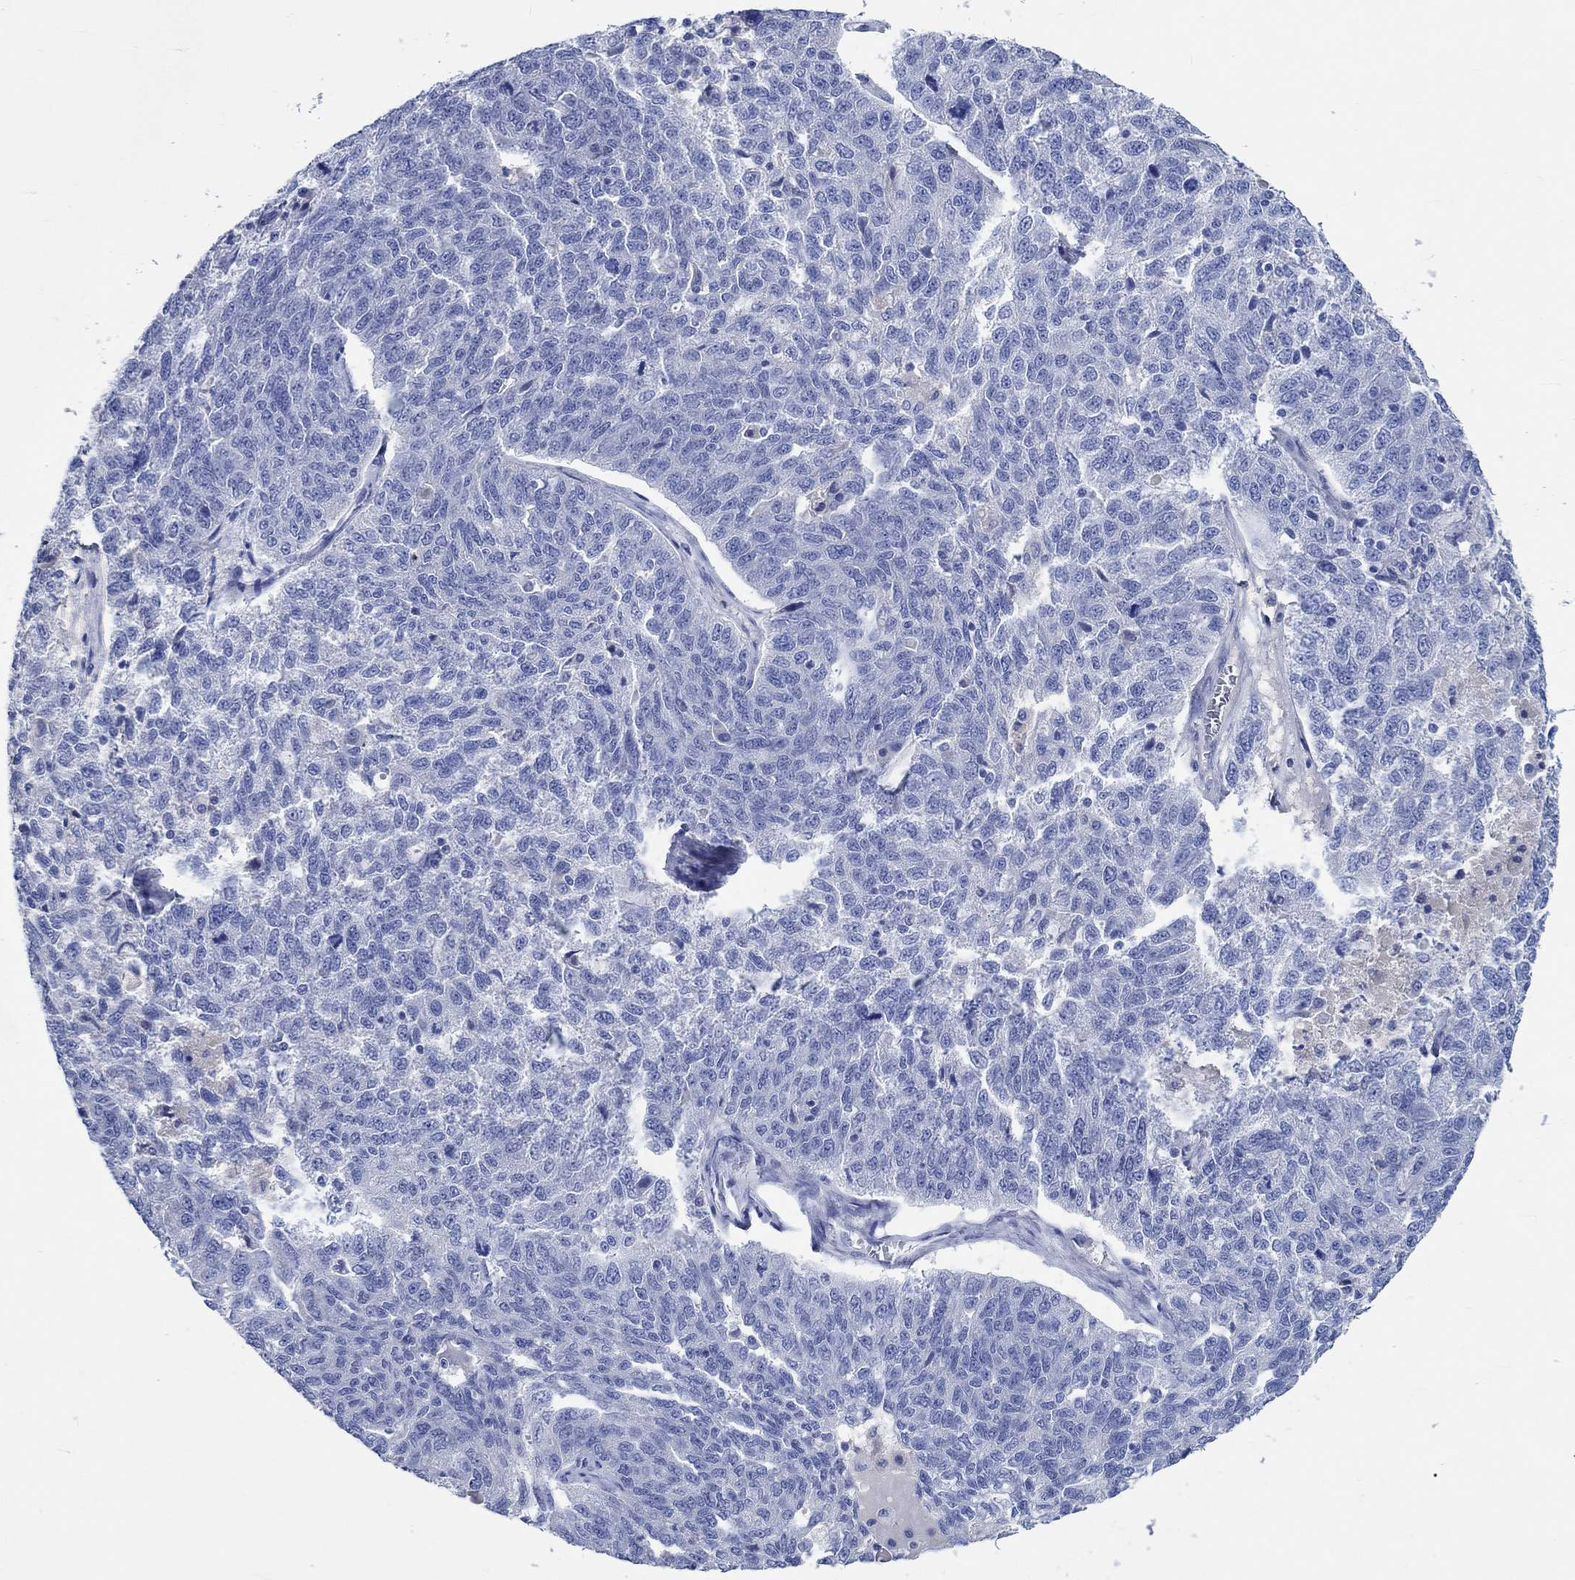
{"staining": {"intensity": "negative", "quantity": "none", "location": "none"}, "tissue": "ovarian cancer", "cell_type": "Tumor cells", "image_type": "cancer", "snomed": [{"axis": "morphology", "description": "Cystadenocarcinoma, serous, NOS"}, {"axis": "topography", "description": "Ovary"}], "caption": "Ovarian cancer (serous cystadenocarcinoma) was stained to show a protein in brown. There is no significant staining in tumor cells.", "gene": "SHISA4", "patient": {"sex": "female", "age": 71}}